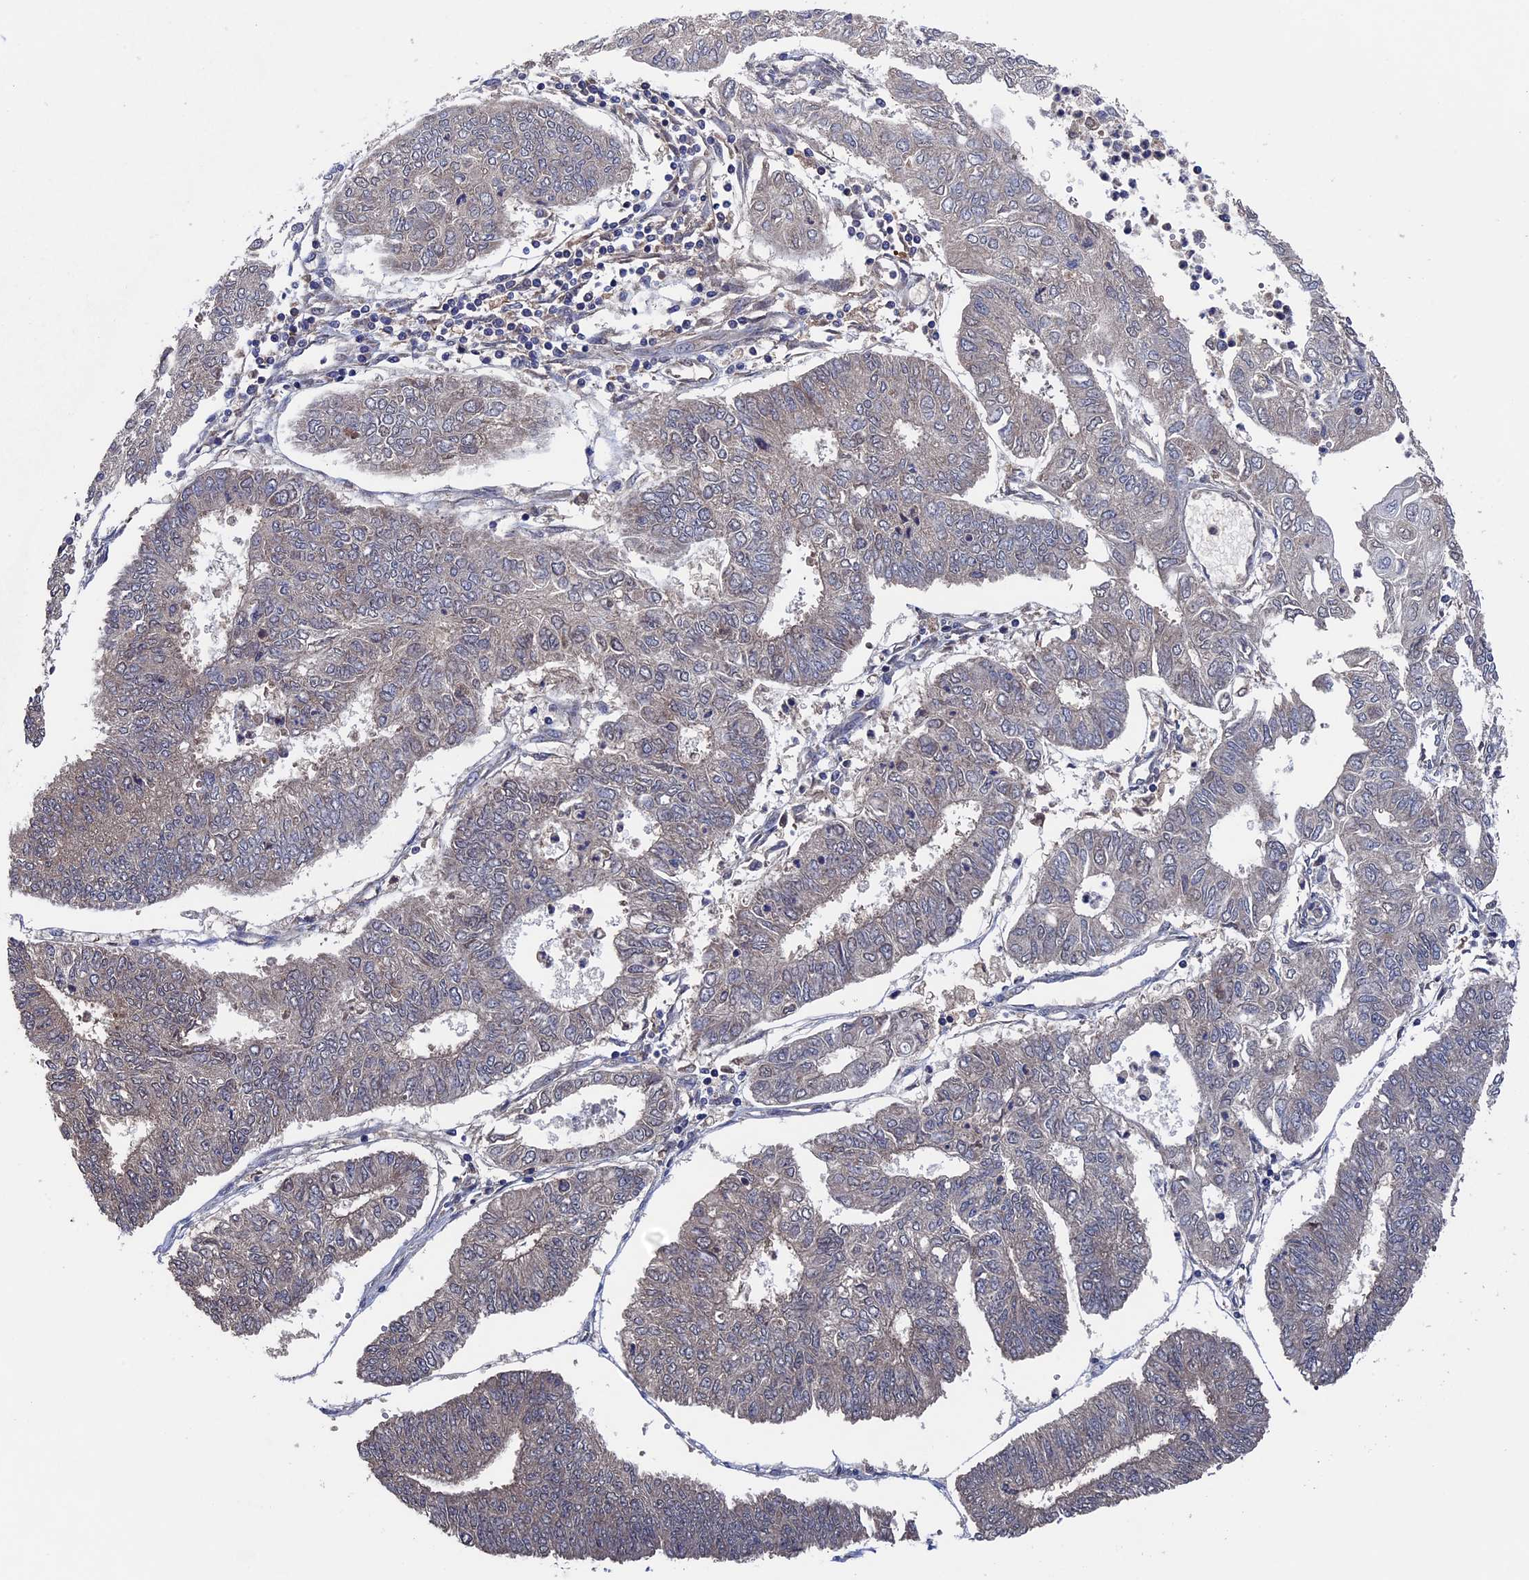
{"staining": {"intensity": "negative", "quantity": "none", "location": "none"}, "tissue": "endometrial cancer", "cell_type": "Tumor cells", "image_type": "cancer", "snomed": [{"axis": "morphology", "description": "Adenocarcinoma, NOS"}, {"axis": "topography", "description": "Endometrium"}], "caption": "IHC histopathology image of endometrial cancer stained for a protein (brown), which reveals no staining in tumor cells.", "gene": "RAB15", "patient": {"sex": "female", "age": 68}}